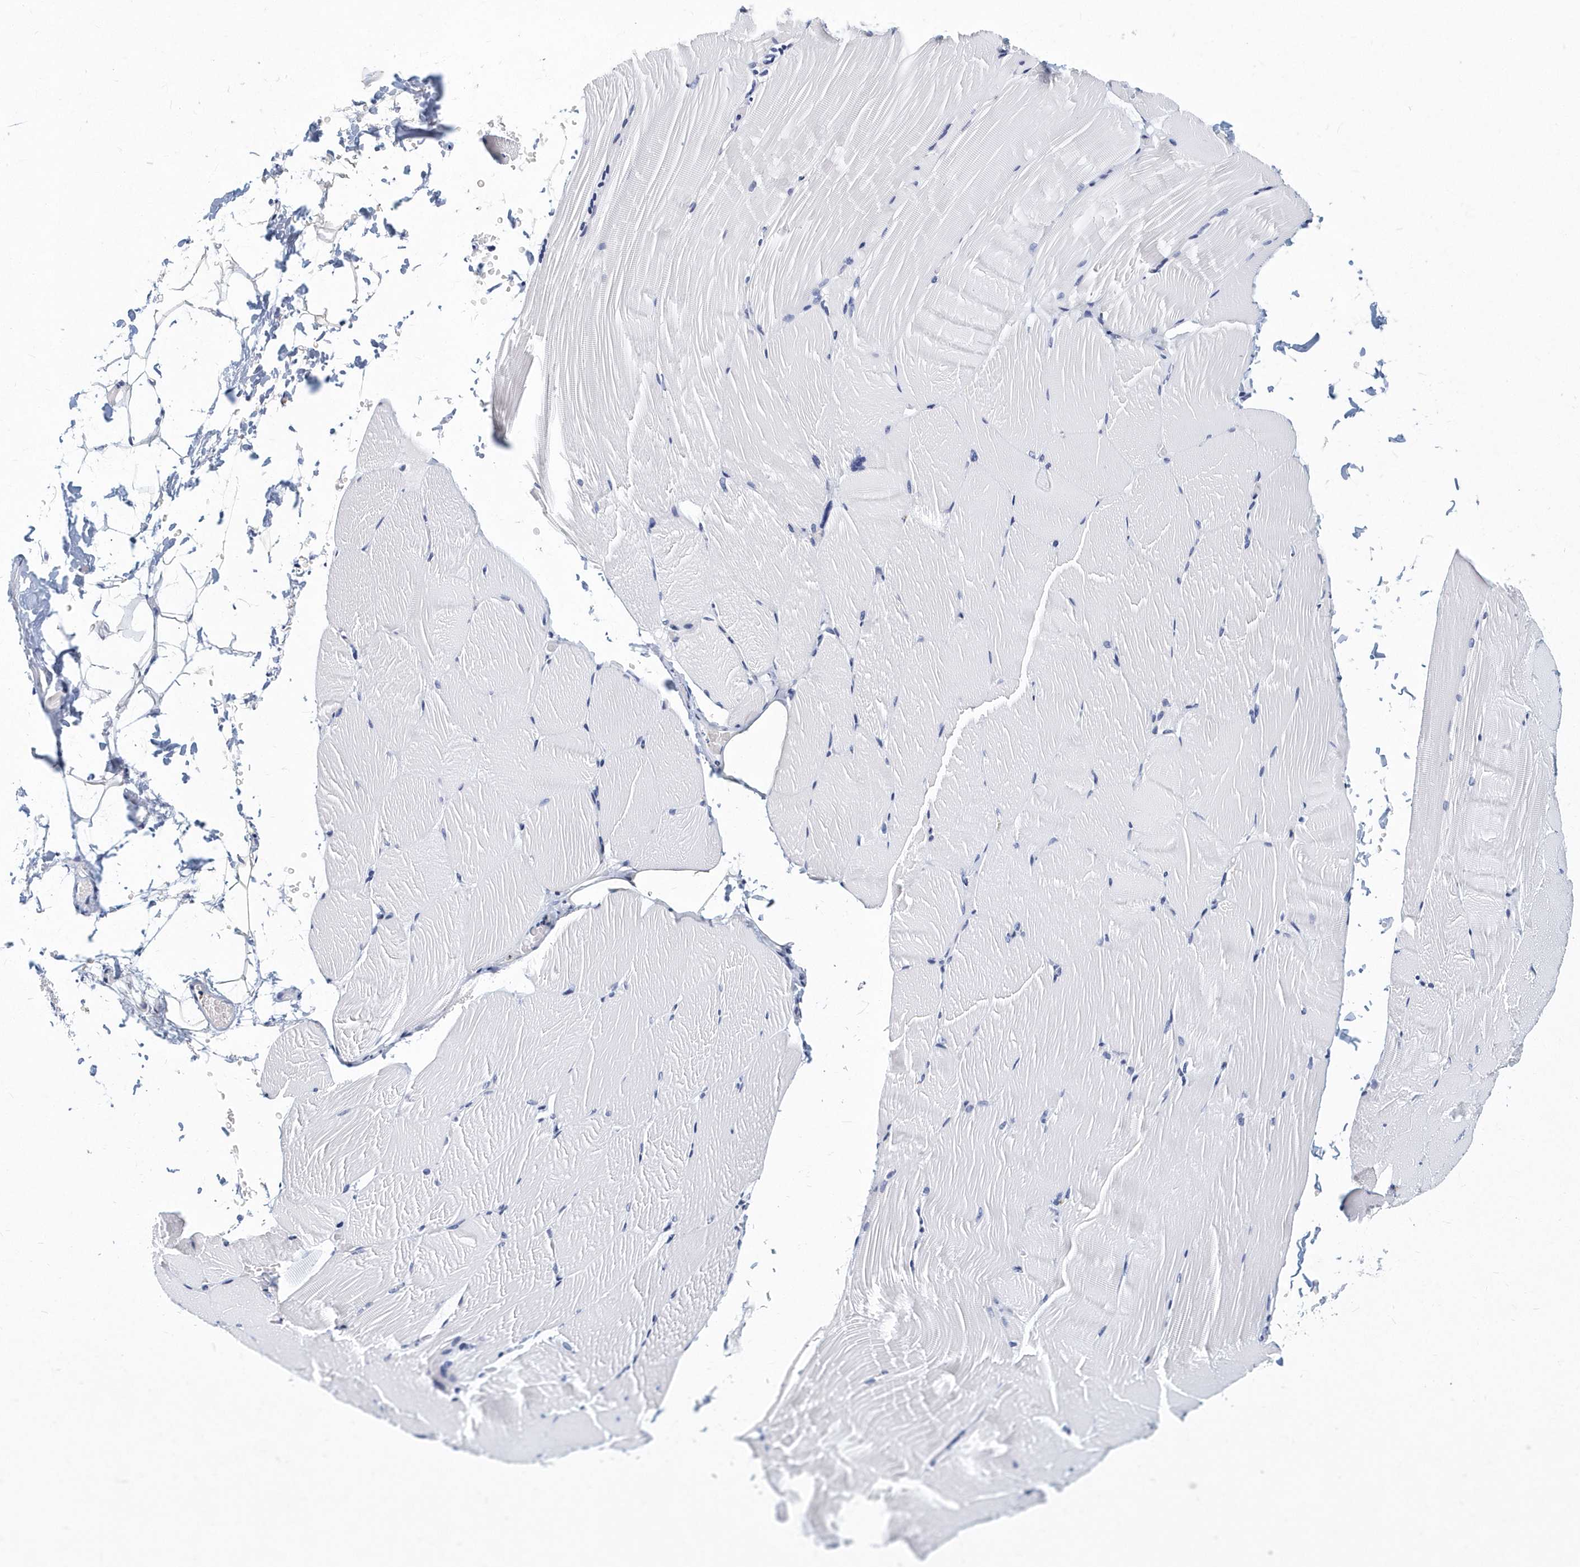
{"staining": {"intensity": "negative", "quantity": "none", "location": "none"}, "tissue": "skeletal muscle", "cell_type": "Myocytes", "image_type": "normal", "snomed": [{"axis": "morphology", "description": "Normal tissue, NOS"}, {"axis": "topography", "description": "Skeletal muscle"}, {"axis": "topography", "description": "Parathyroid gland"}], "caption": "Immunohistochemistry (IHC) image of normal skeletal muscle: skeletal muscle stained with DAB (3,3'-diaminobenzidine) reveals no significant protein staining in myocytes.", "gene": "ITGA2B", "patient": {"sex": "female", "age": 37}}